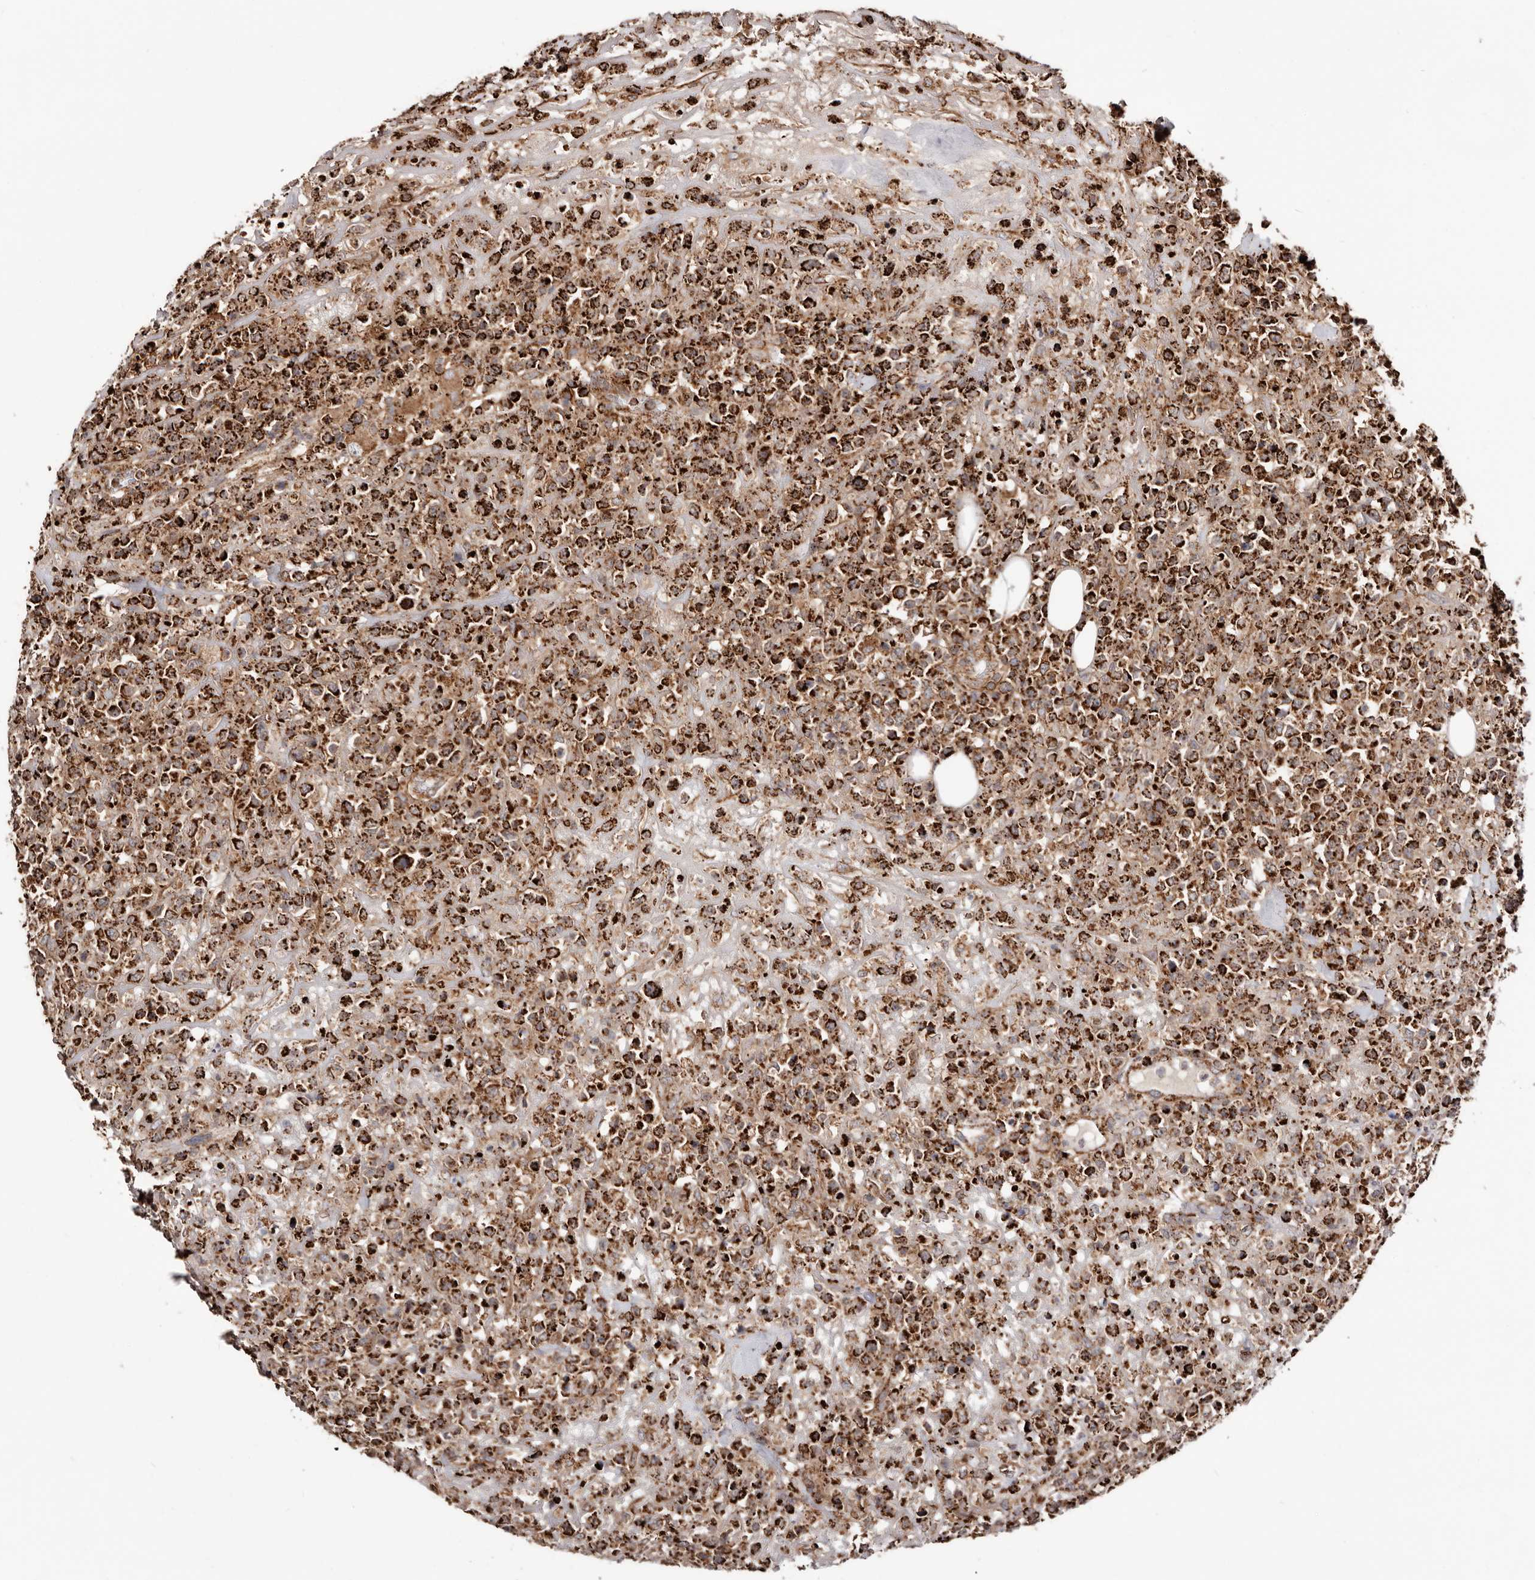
{"staining": {"intensity": "strong", "quantity": ">75%", "location": "cytoplasmic/membranous"}, "tissue": "lymphoma", "cell_type": "Tumor cells", "image_type": "cancer", "snomed": [{"axis": "morphology", "description": "Malignant lymphoma, non-Hodgkin's type, High grade"}, {"axis": "topography", "description": "Colon"}], "caption": "Tumor cells demonstrate high levels of strong cytoplasmic/membranous expression in about >75% of cells in human malignant lymphoma, non-Hodgkin's type (high-grade).", "gene": "PRKACB", "patient": {"sex": "female", "age": 53}}